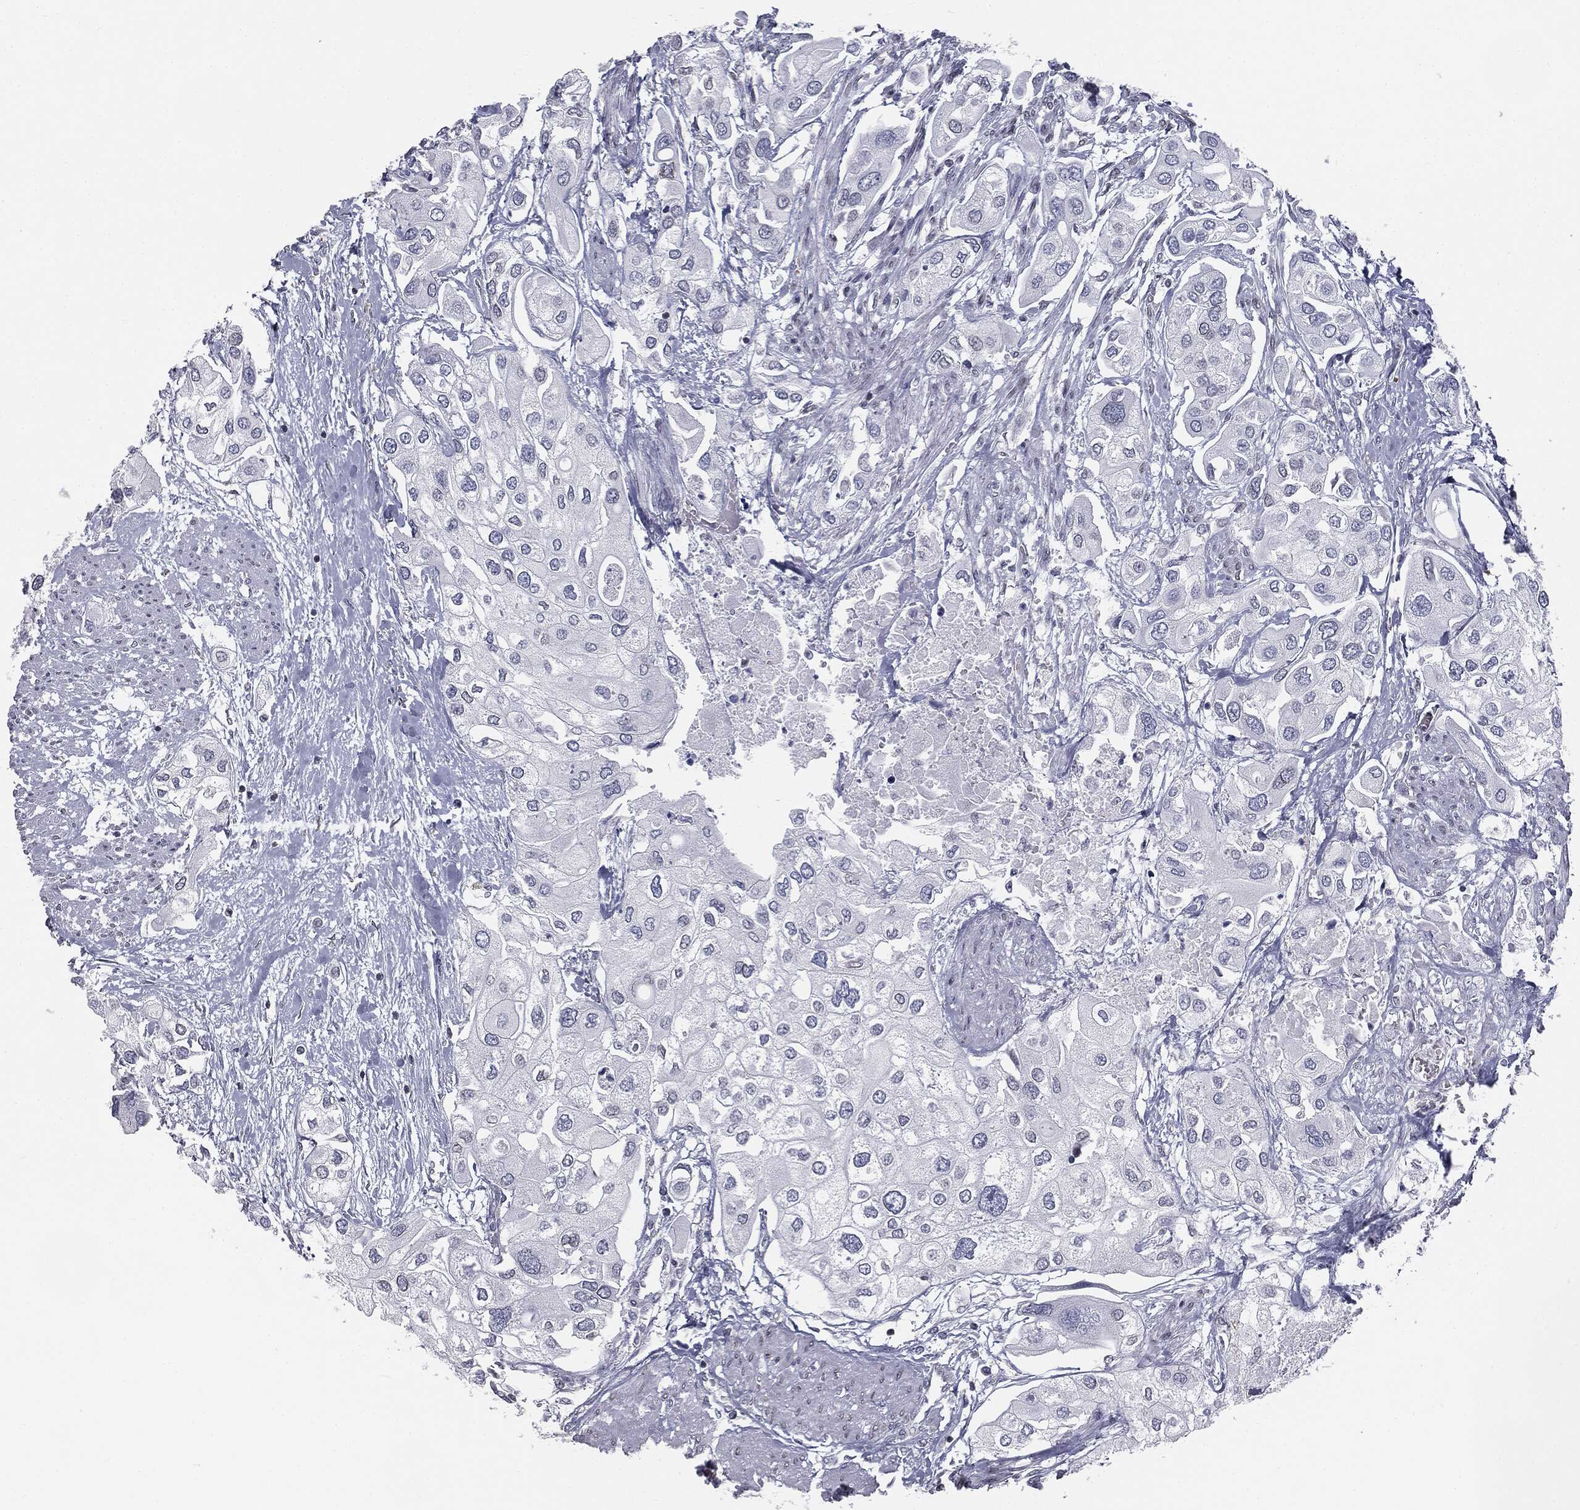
{"staining": {"intensity": "negative", "quantity": "none", "location": "none"}, "tissue": "urothelial cancer", "cell_type": "Tumor cells", "image_type": "cancer", "snomed": [{"axis": "morphology", "description": "Urothelial carcinoma, High grade"}, {"axis": "topography", "description": "Urinary bladder"}], "caption": "DAB immunohistochemical staining of human urothelial cancer exhibits no significant expression in tumor cells. (DAB (3,3'-diaminobenzidine) IHC with hematoxylin counter stain).", "gene": "ALDOB", "patient": {"sex": "male", "age": 64}}